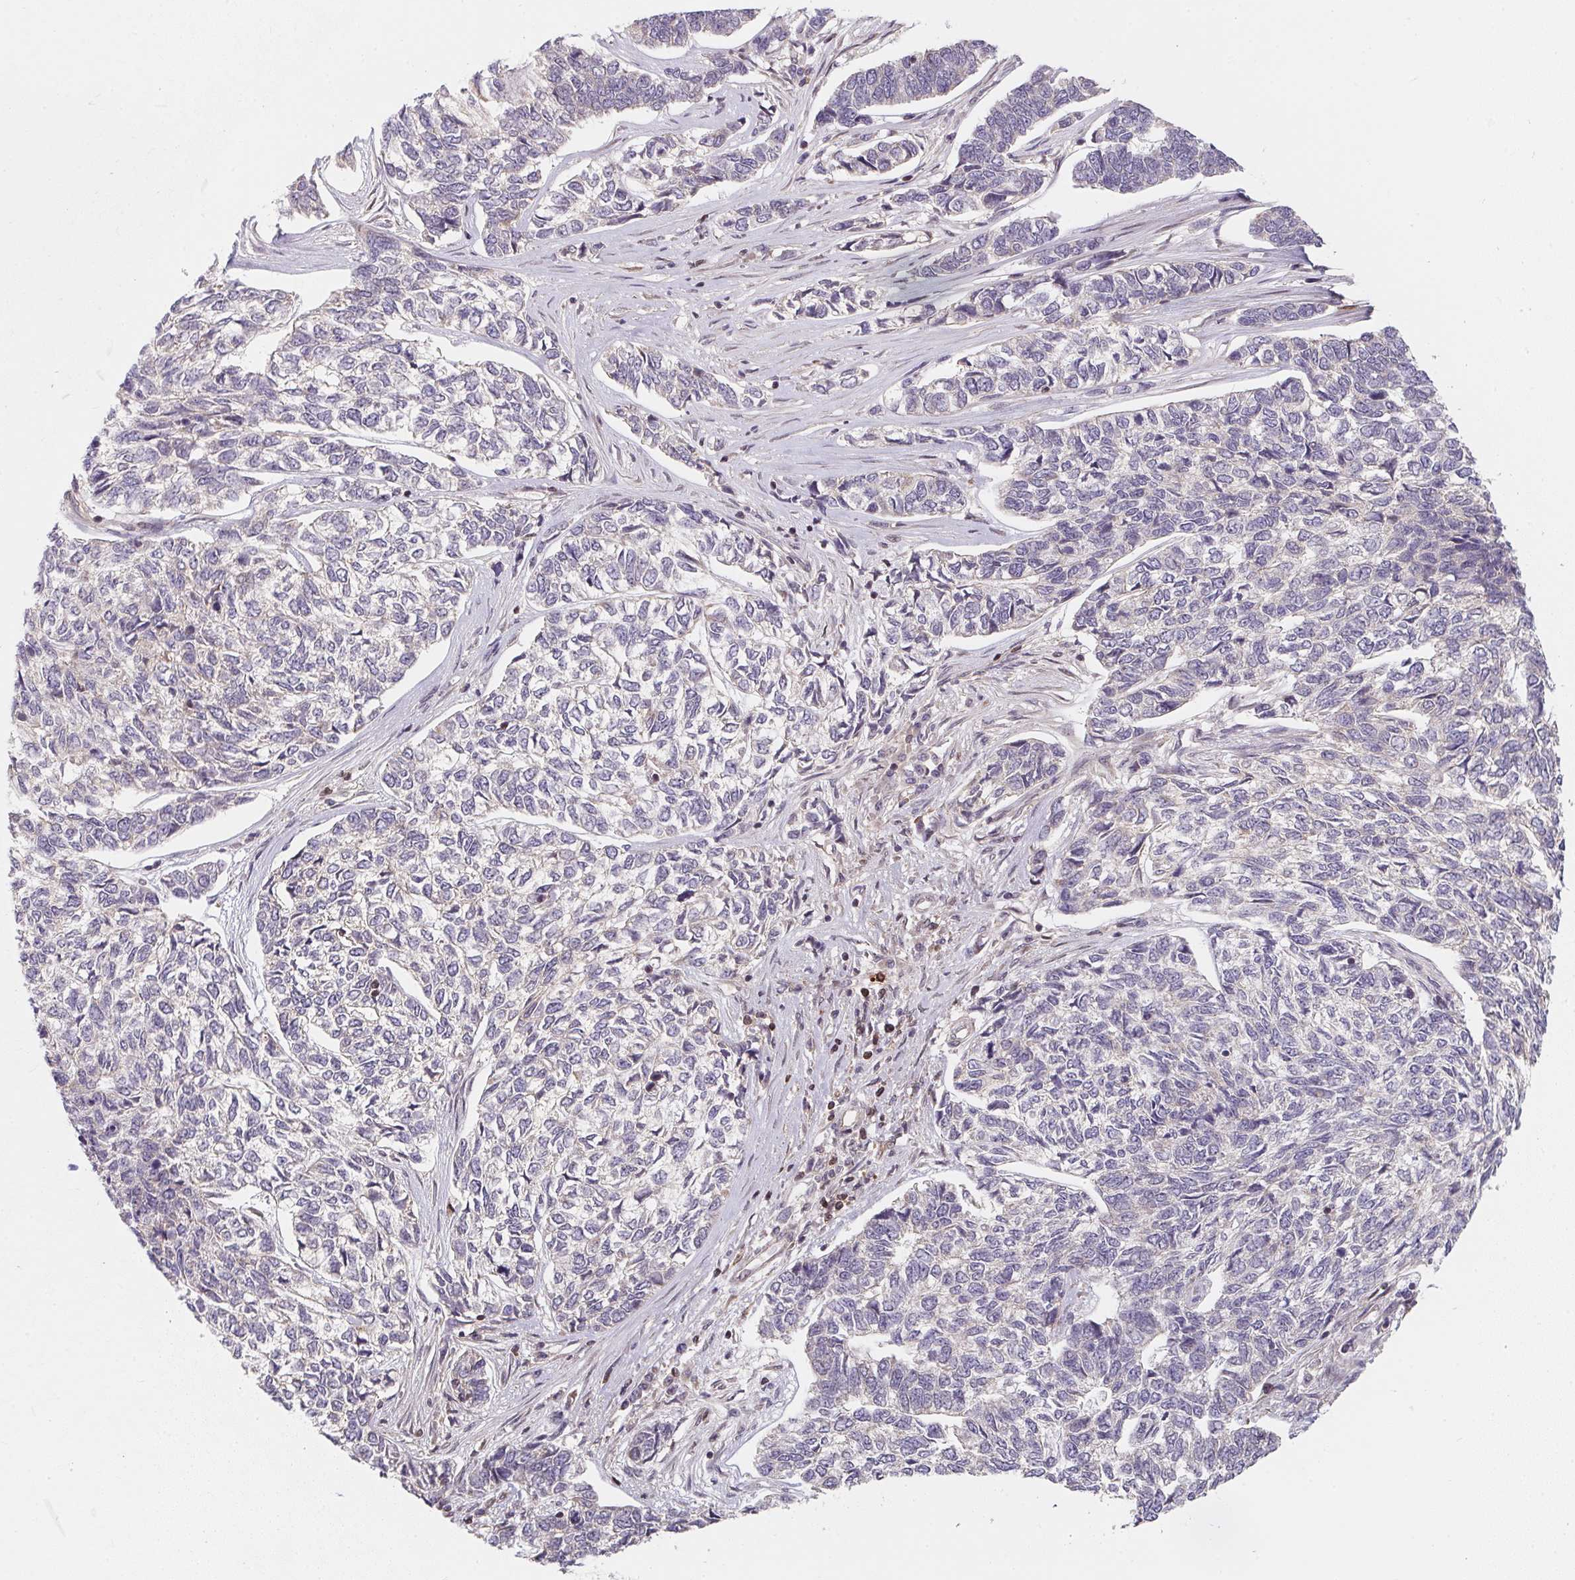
{"staining": {"intensity": "negative", "quantity": "none", "location": "none"}, "tissue": "skin cancer", "cell_type": "Tumor cells", "image_type": "cancer", "snomed": [{"axis": "morphology", "description": "Basal cell carcinoma"}, {"axis": "topography", "description": "Skin"}], "caption": "Protein analysis of skin cancer reveals no significant staining in tumor cells. (IHC, brightfield microscopy, high magnification).", "gene": "ANKRD13A", "patient": {"sex": "female", "age": 65}}